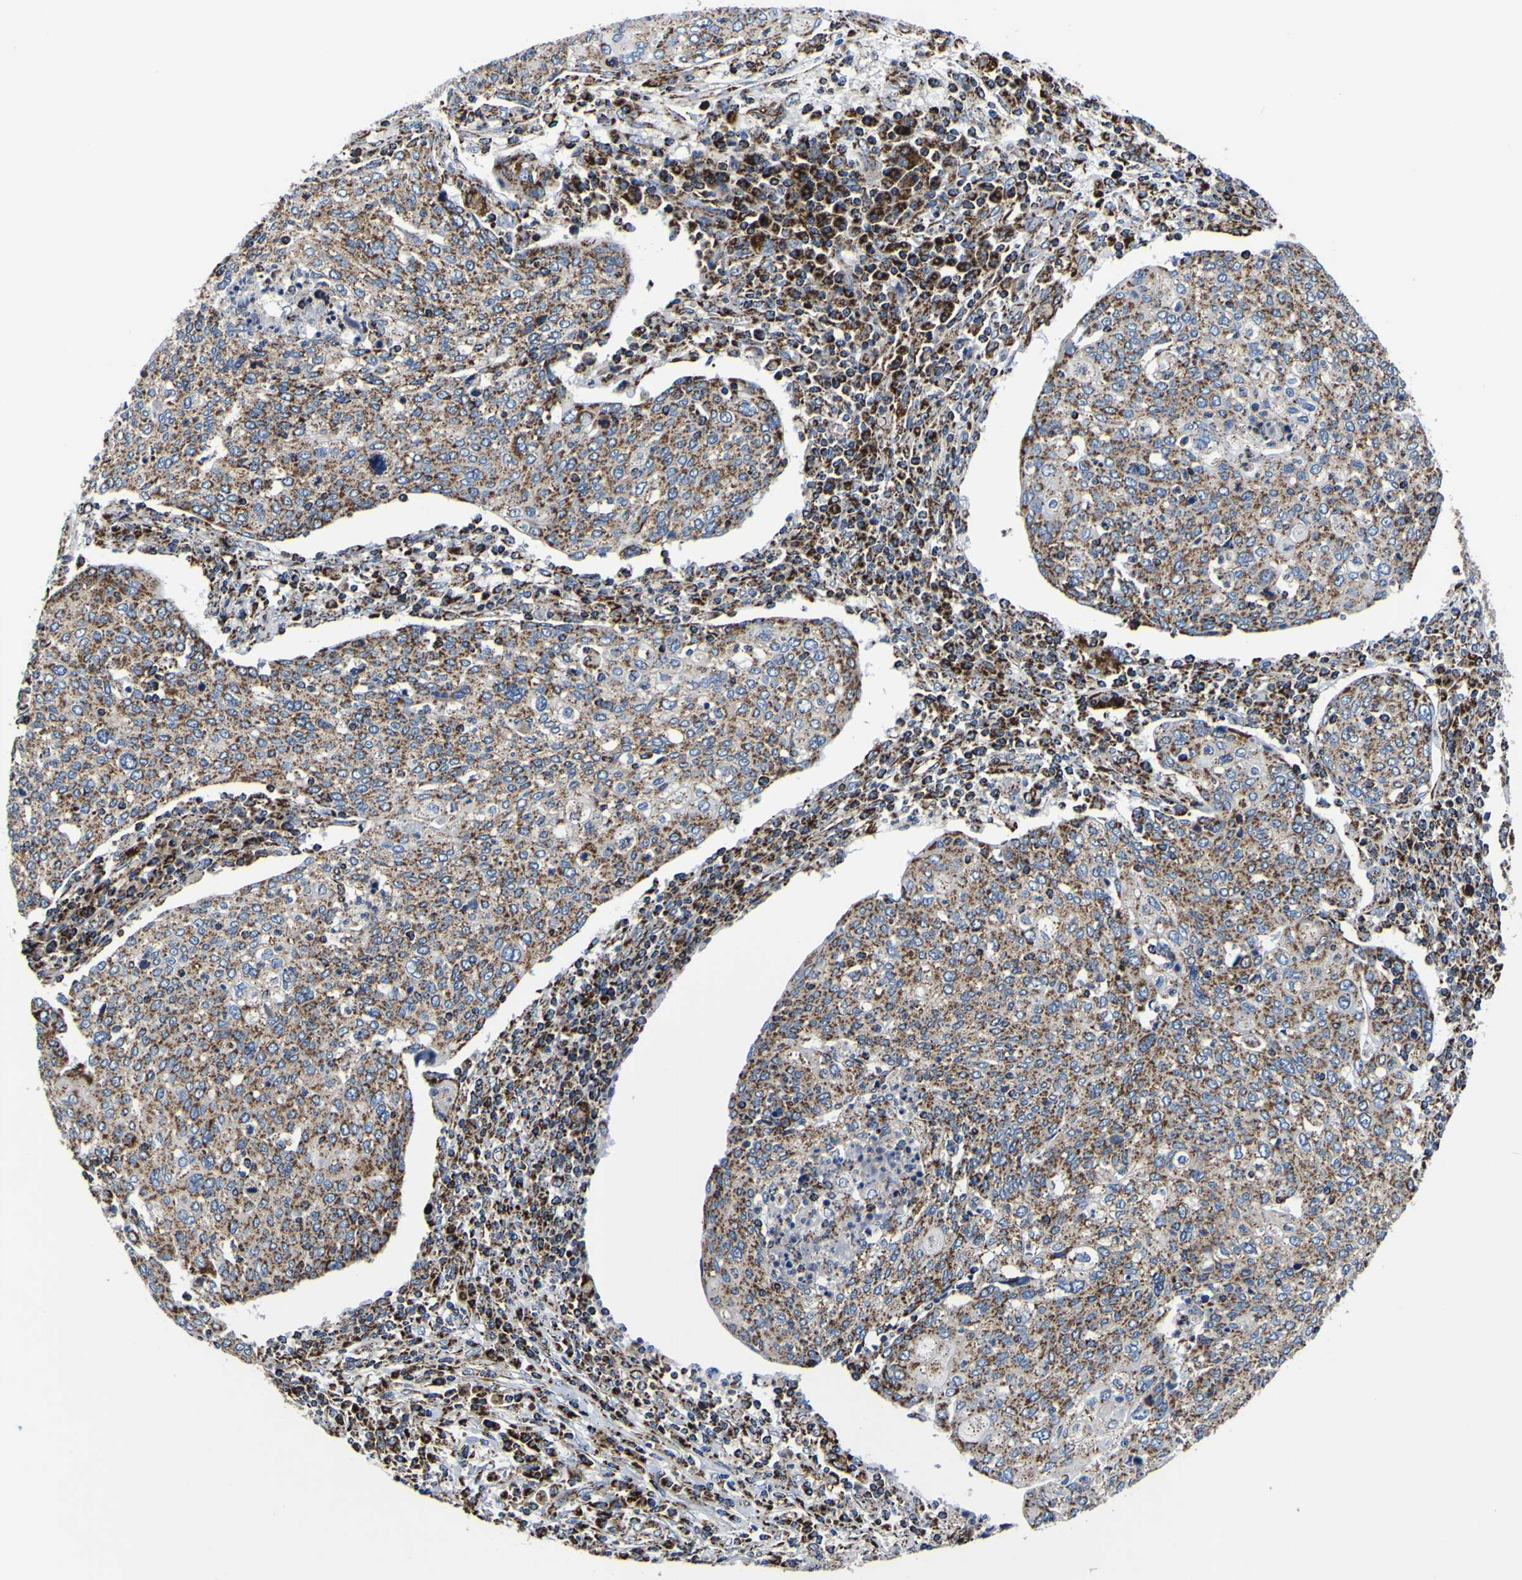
{"staining": {"intensity": "moderate", "quantity": ">75%", "location": "cytoplasmic/membranous"}, "tissue": "cervical cancer", "cell_type": "Tumor cells", "image_type": "cancer", "snomed": [{"axis": "morphology", "description": "Squamous cell carcinoma, NOS"}, {"axis": "topography", "description": "Cervix"}], "caption": "Immunohistochemistry image of human cervical cancer (squamous cell carcinoma) stained for a protein (brown), which demonstrates medium levels of moderate cytoplasmic/membranous positivity in approximately >75% of tumor cells.", "gene": "PTRH2", "patient": {"sex": "female", "age": 40}}